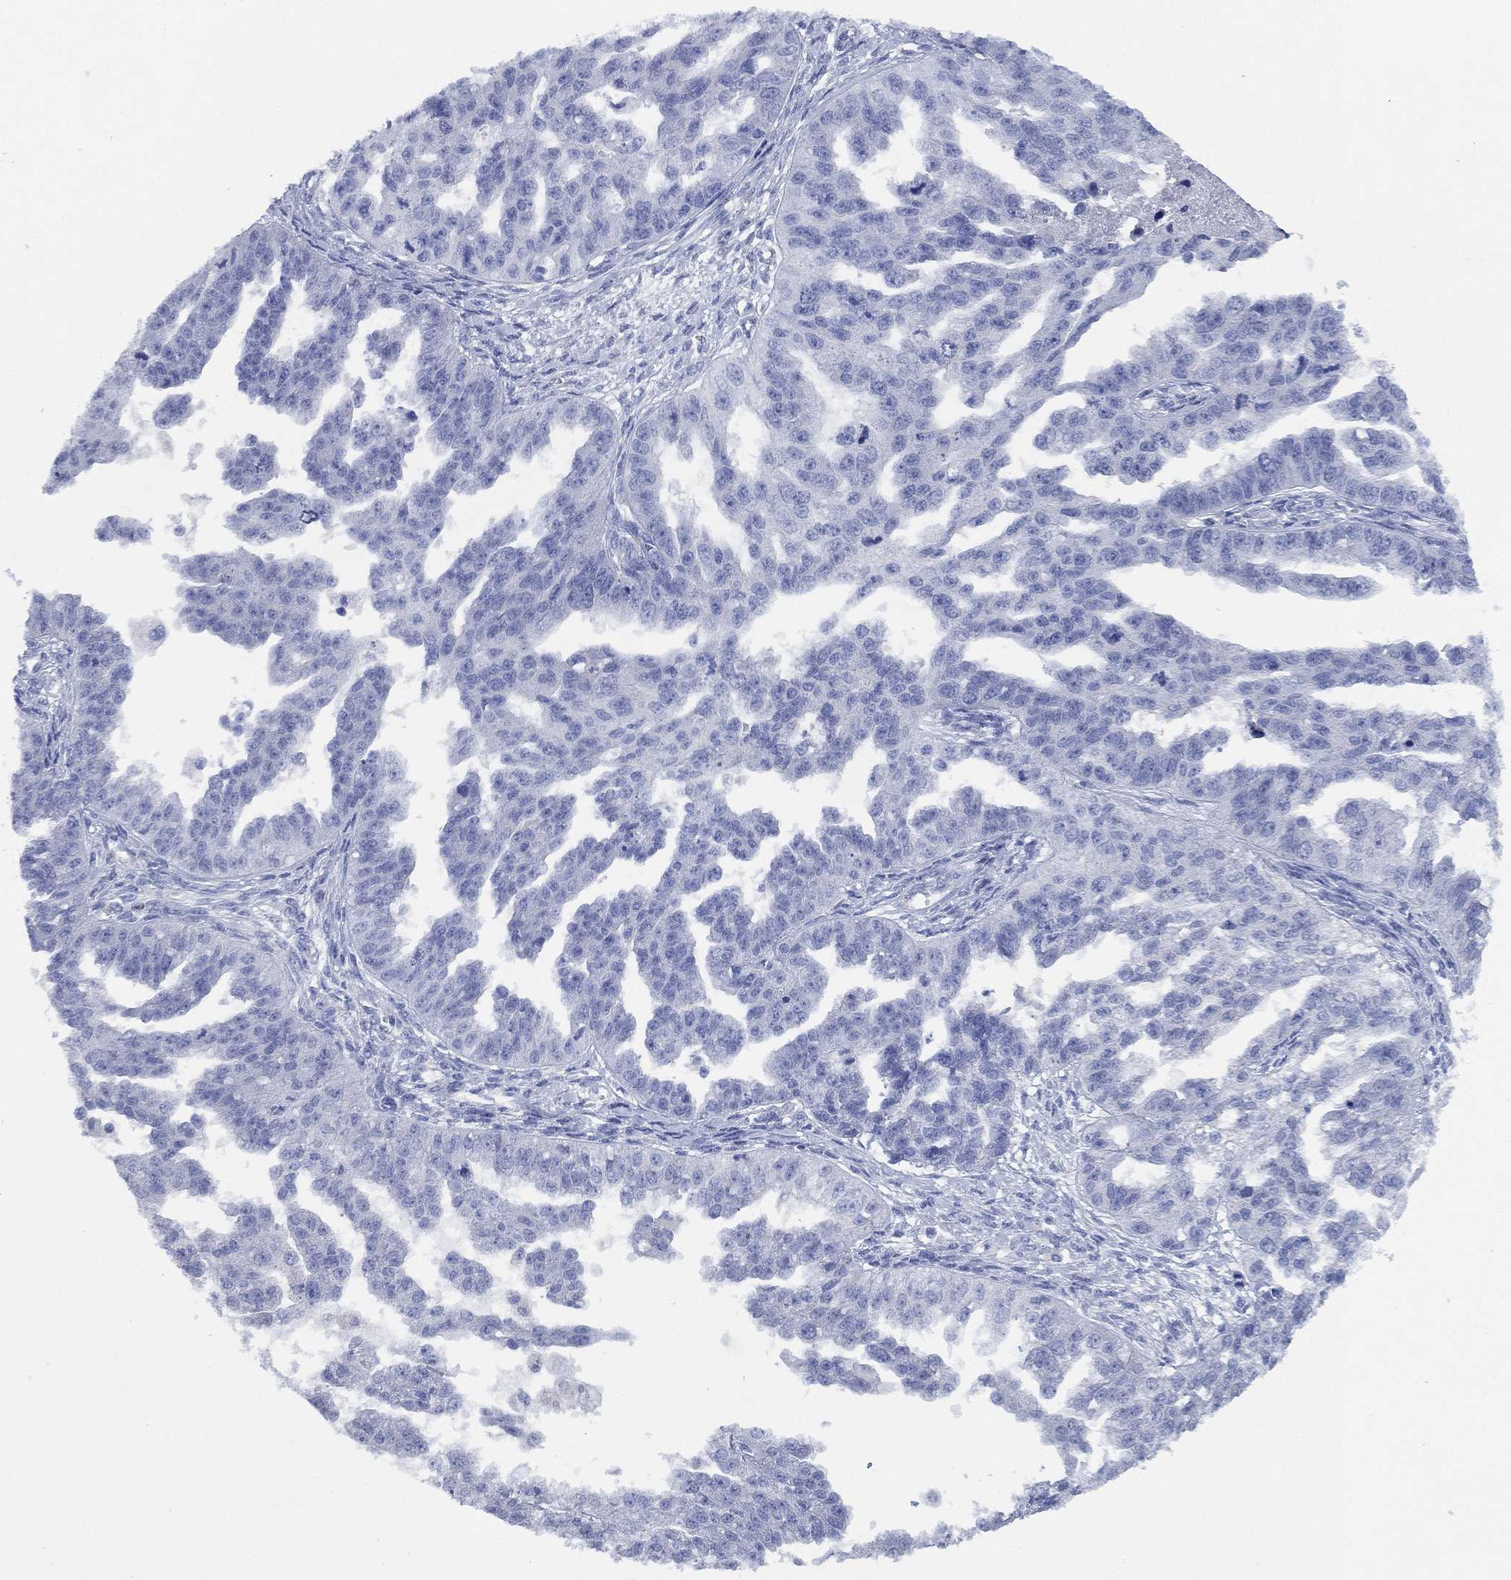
{"staining": {"intensity": "negative", "quantity": "none", "location": "none"}, "tissue": "ovarian cancer", "cell_type": "Tumor cells", "image_type": "cancer", "snomed": [{"axis": "morphology", "description": "Cystadenocarcinoma, serous, NOS"}, {"axis": "topography", "description": "Ovary"}], "caption": "Image shows no significant protein staining in tumor cells of ovarian cancer.", "gene": "CCDC70", "patient": {"sex": "female", "age": 58}}